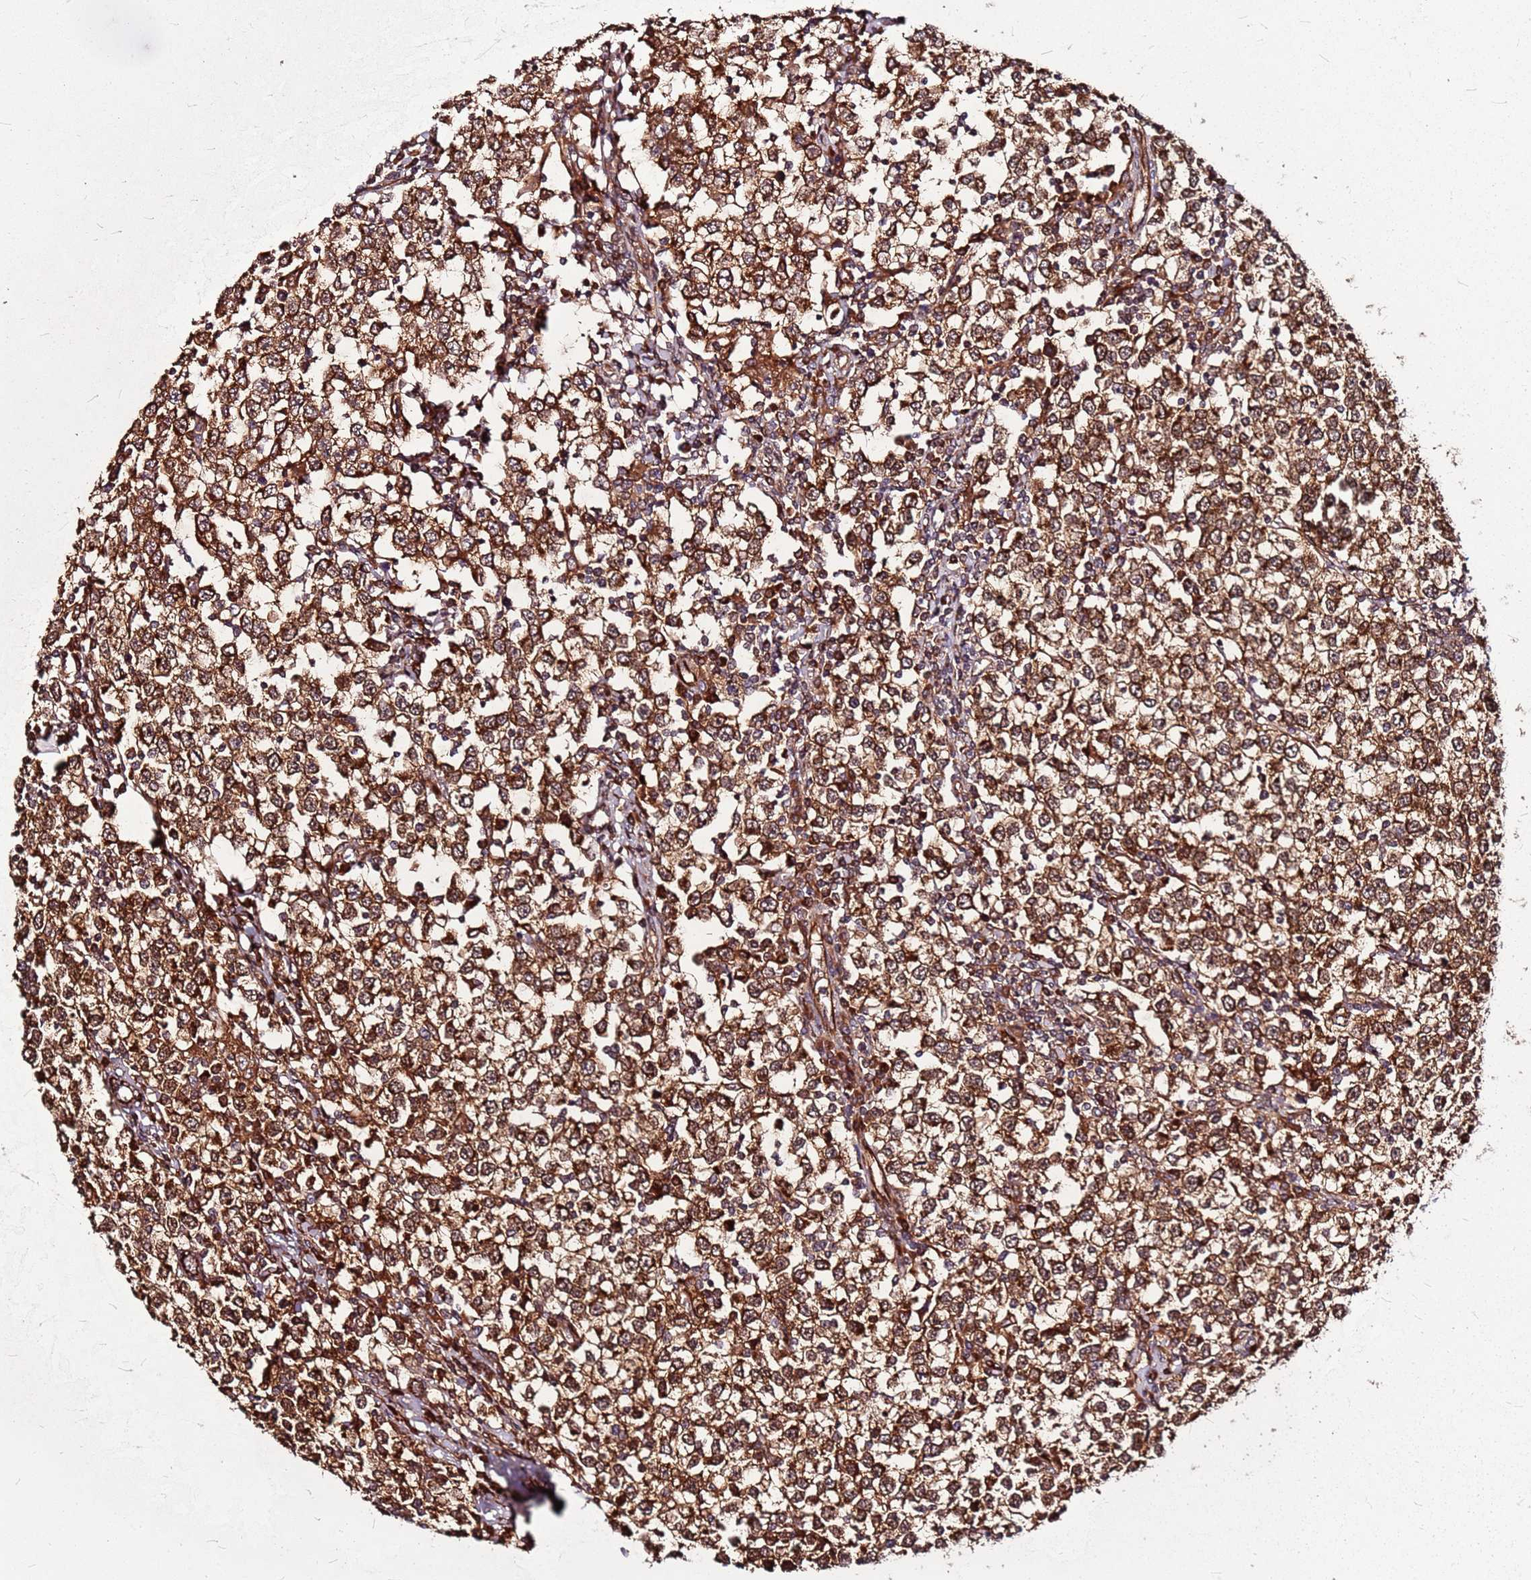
{"staining": {"intensity": "strong", "quantity": ">75%", "location": "cytoplasmic/membranous"}, "tissue": "testis cancer", "cell_type": "Tumor cells", "image_type": "cancer", "snomed": [{"axis": "morphology", "description": "Seminoma, NOS"}, {"axis": "topography", "description": "Testis"}], "caption": "Immunohistochemistry (DAB) staining of testis seminoma displays strong cytoplasmic/membranous protein expression in approximately >75% of tumor cells. The protein is stained brown, and the nuclei are stained in blue (DAB (3,3'-diaminobenzidine) IHC with brightfield microscopy, high magnification).", "gene": "LYPLAL1", "patient": {"sex": "male", "age": 65}}